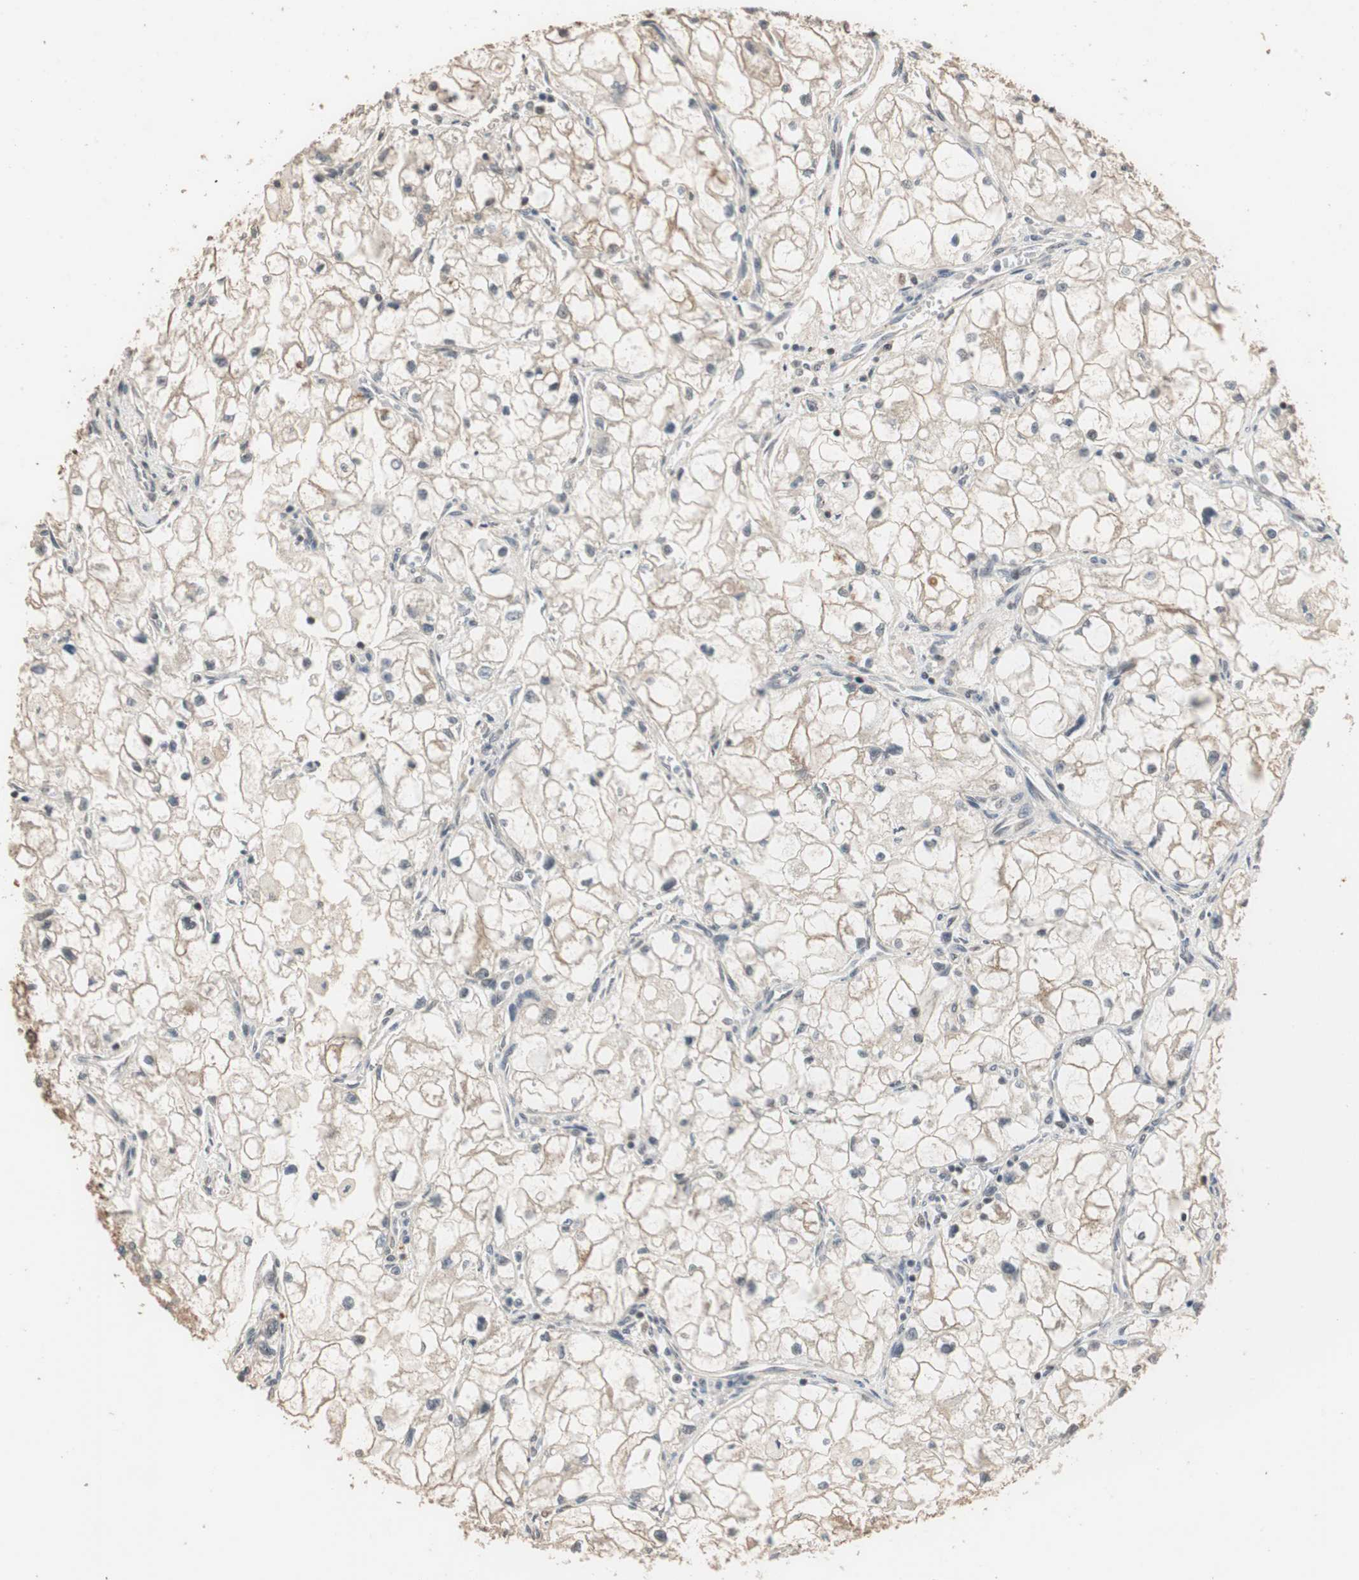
{"staining": {"intensity": "weak", "quantity": "25%-75%", "location": "cytoplasmic/membranous"}, "tissue": "renal cancer", "cell_type": "Tumor cells", "image_type": "cancer", "snomed": [{"axis": "morphology", "description": "Adenocarcinoma, NOS"}, {"axis": "topography", "description": "Kidney"}], "caption": "Adenocarcinoma (renal) tissue reveals weak cytoplasmic/membranous positivity in approximately 25%-75% of tumor cells, visualized by immunohistochemistry.", "gene": "CDC5L", "patient": {"sex": "female", "age": 70}}